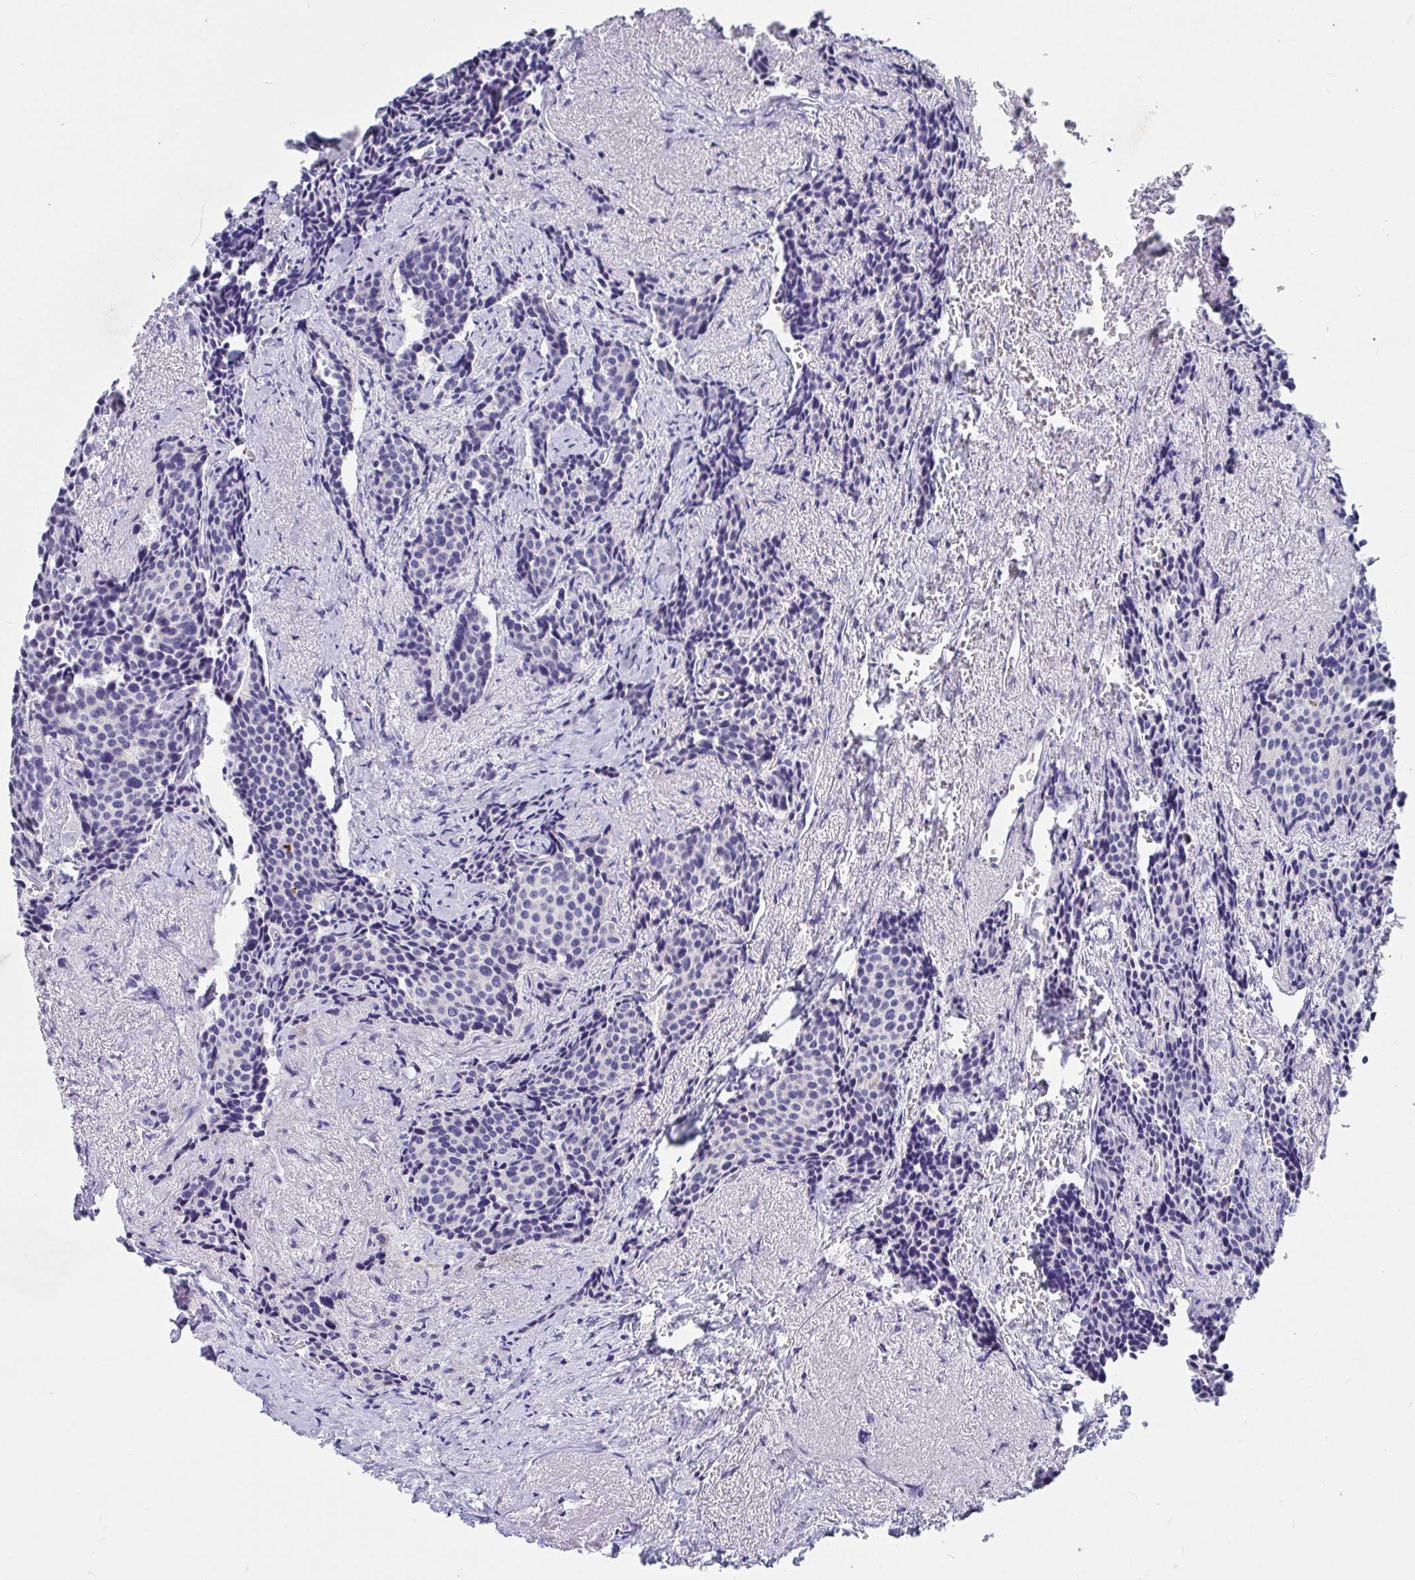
{"staining": {"intensity": "negative", "quantity": "none", "location": "none"}, "tissue": "carcinoid", "cell_type": "Tumor cells", "image_type": "cancer", "snomed": [{"axis": "morphology", "description": "Carcinoid, malignant, NOS"}, {"axis": "topography", "description": "Small intestine"}], "caption": "There is no significant expression in tumor cells of malignant carcinoid. (DAB IHC, high magnification).", "gene": "ZNF561", "patient": {"sex": "male", "age": 73}}